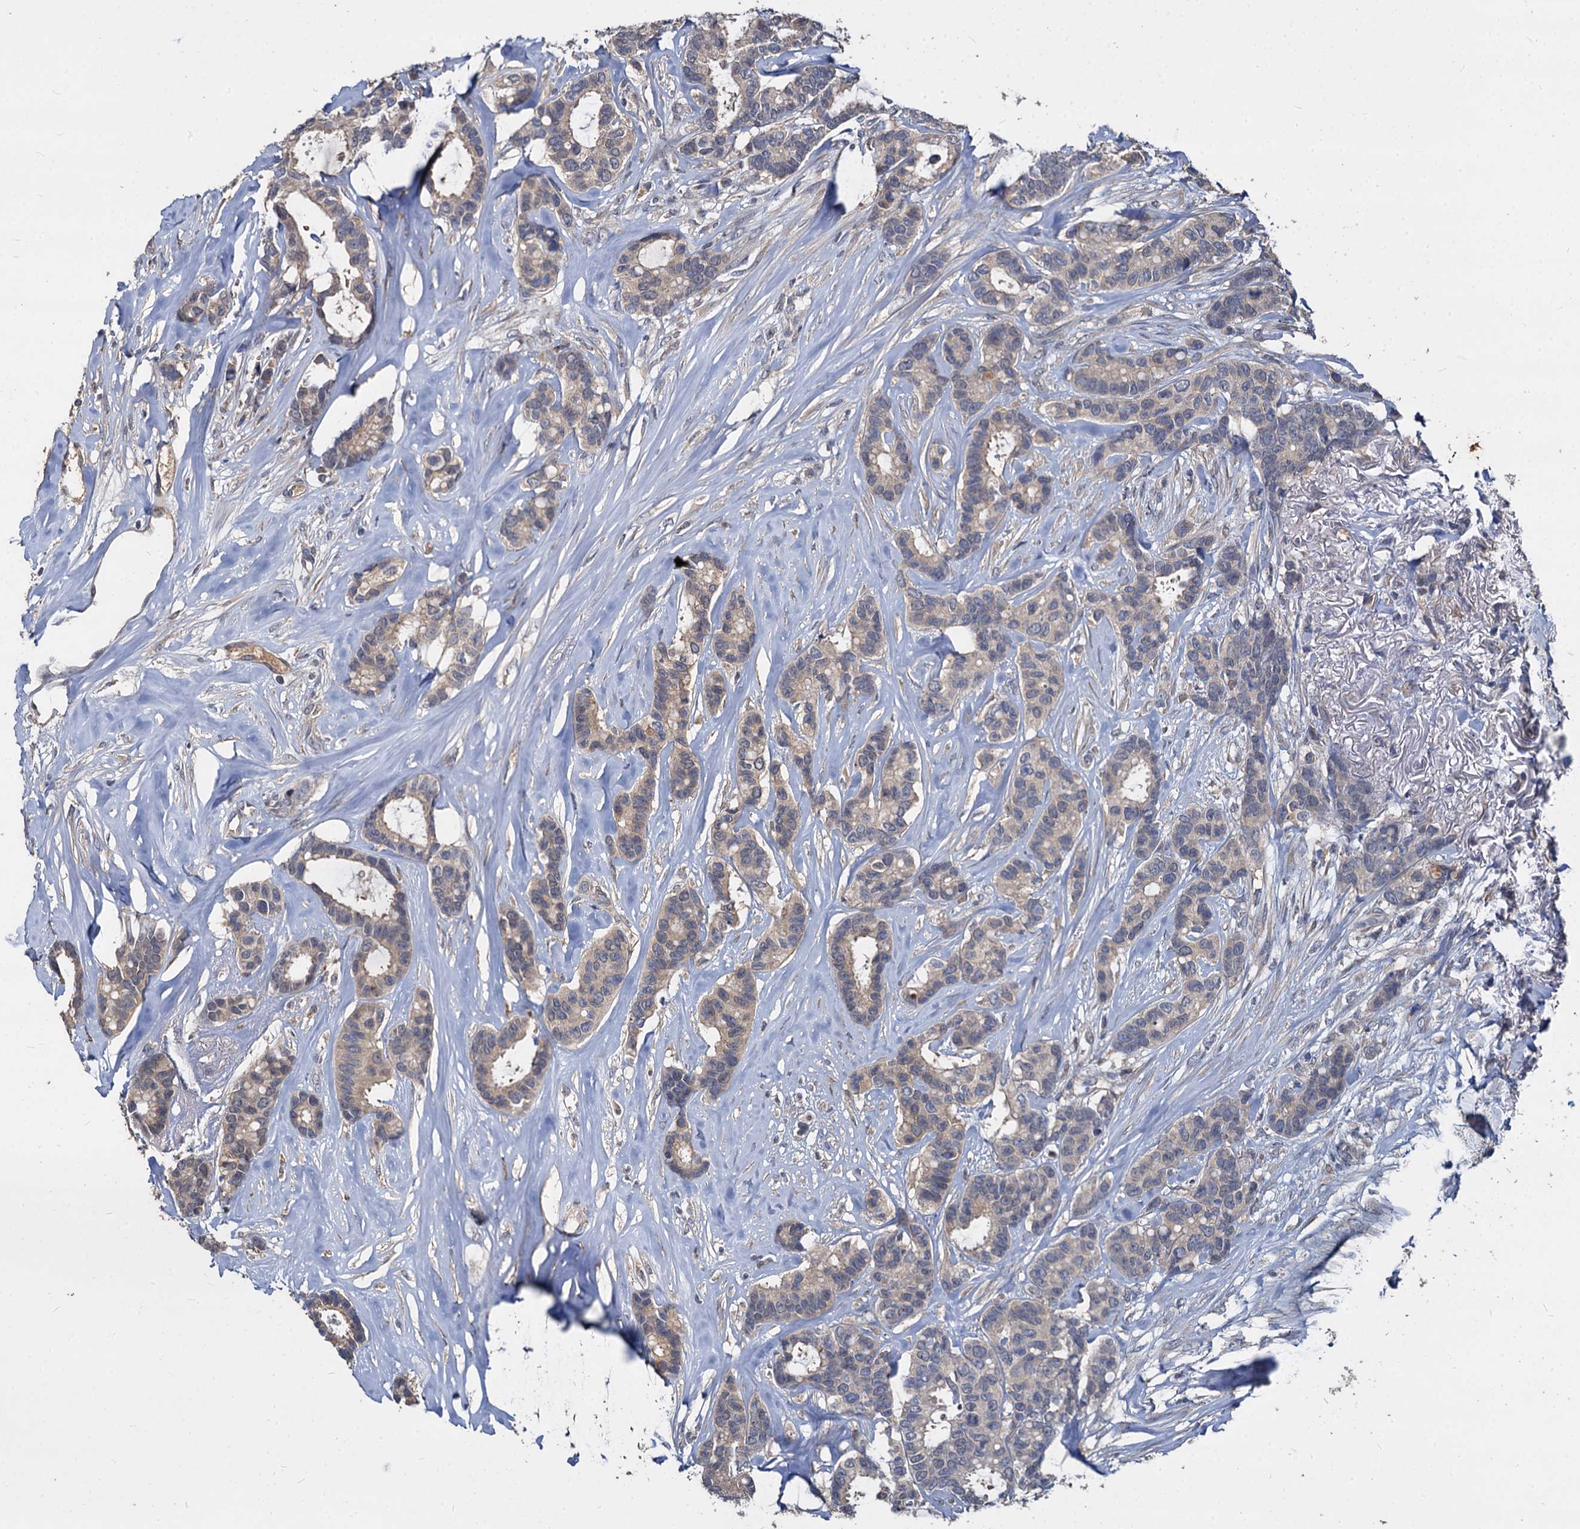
{"staining": {"intensity": "weak", "quantity": "25%-75%", "location": "cytoplasmic/membranous"}, "tissue": "breast cancer", "cell_type": "Tumor cells", "image_type": "cancer", "snomed": [{"axis": "morphology", "description": "Duct carcinoma"}, {"axis": "topography", "description": "Breast"}], "caption": "A brown stain highlights weak cytoplasmic/membranous expression of a protein in breast cancer tumor cells.", "gene": "CCDC184", "patient": {"sex": "female", "age": 87}}